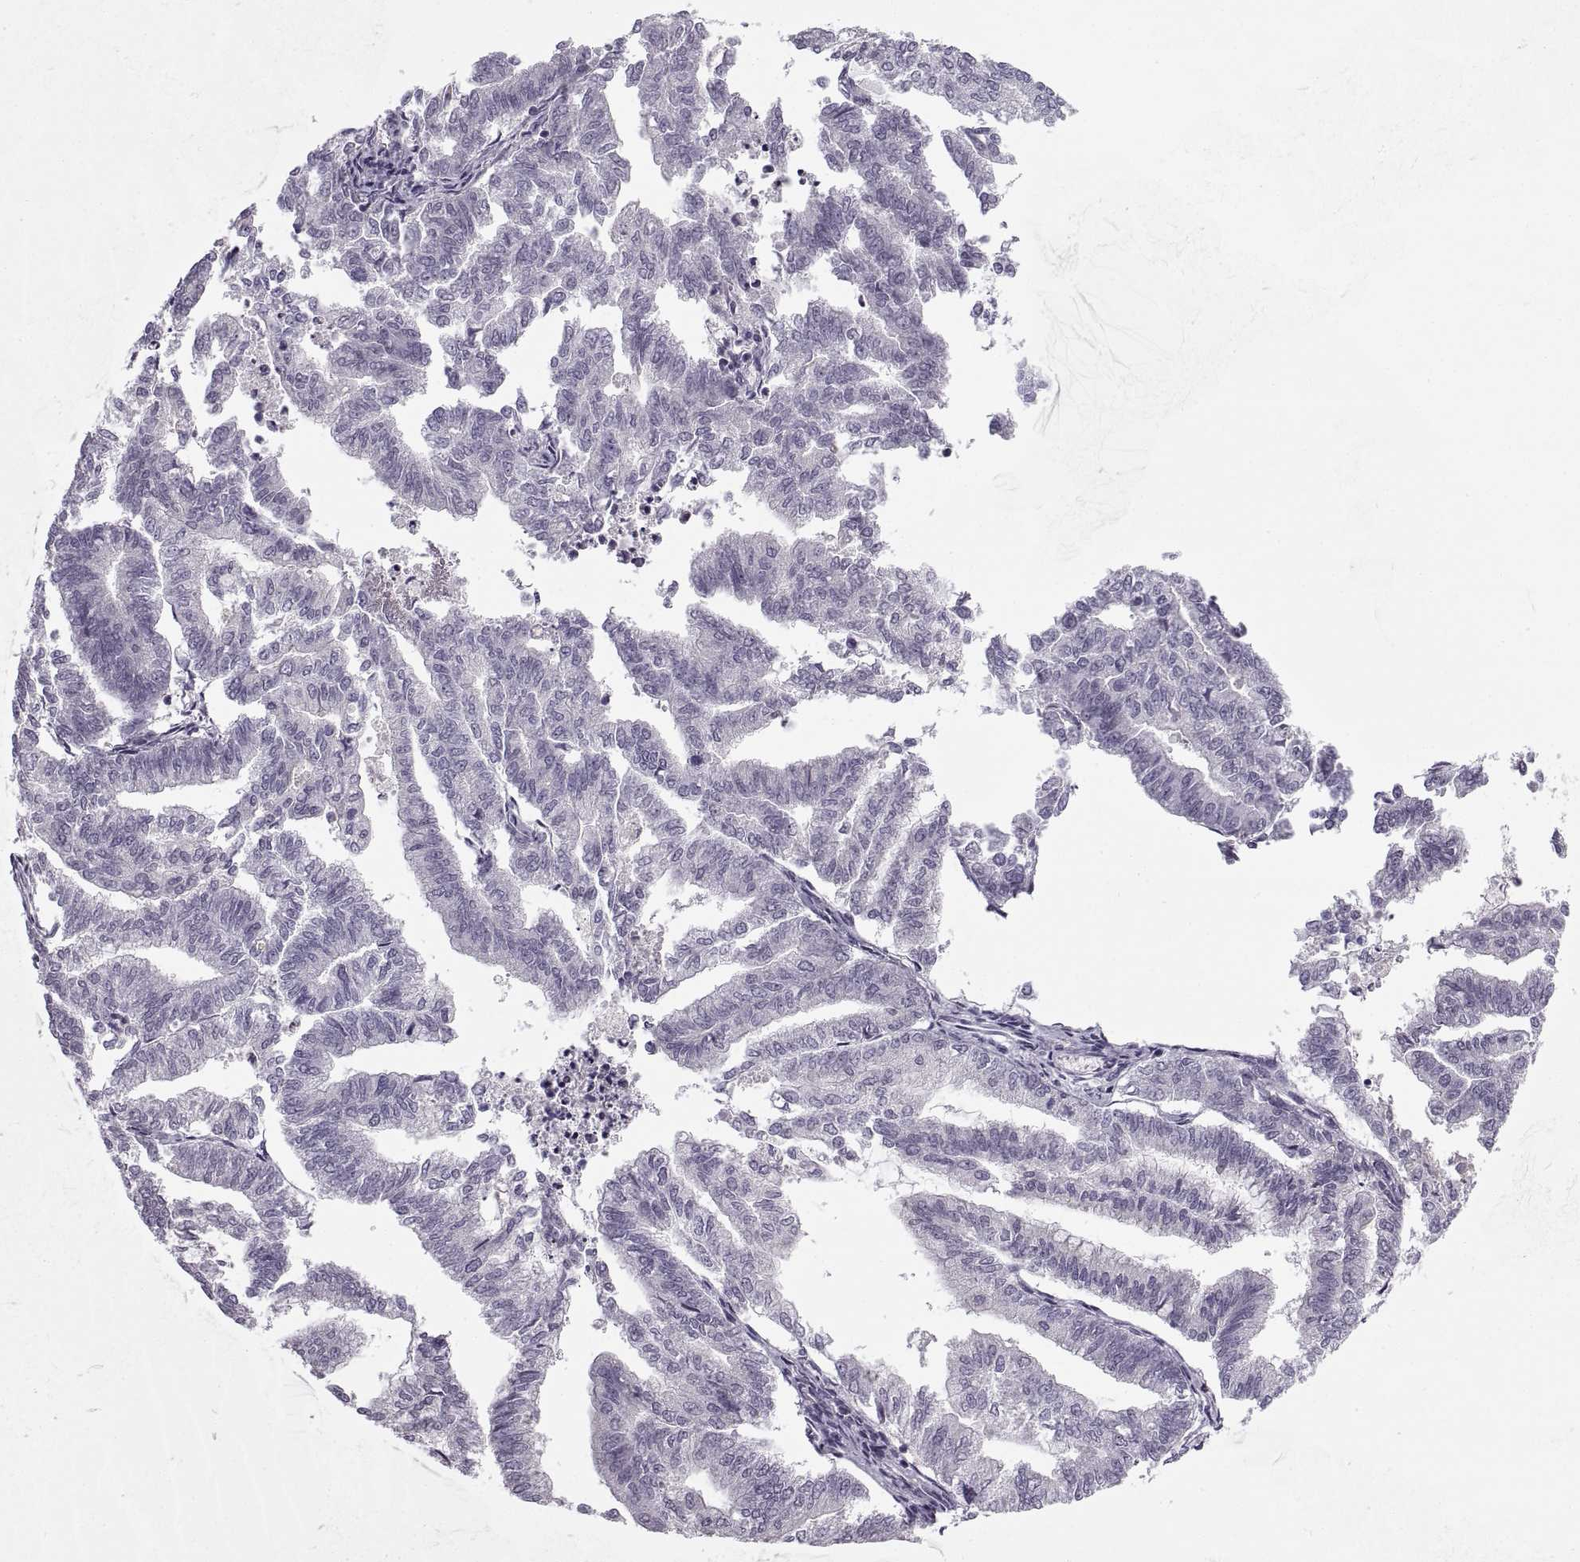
{"staining": {"intensity": "negative", "quantity": "none", "location": "none"}, "tissue": "endometrial cancer", "cell_type": "Tumor cells", "image_type": "cancer", "snomed": [{"axis": "morphology", "description": "Adenocarcinoma, NOS"}, {"axis": "topography", "description": "Endometrium"}], "caption": "Immunohistochemistry (IHC) photomicrograph of neoplastic tissue: human endometrial cancer stained with DAB exhibits no significant protein expression in tumor cells.", "gene": "RALB", "patient": {"sex": "female", "age": 79}}